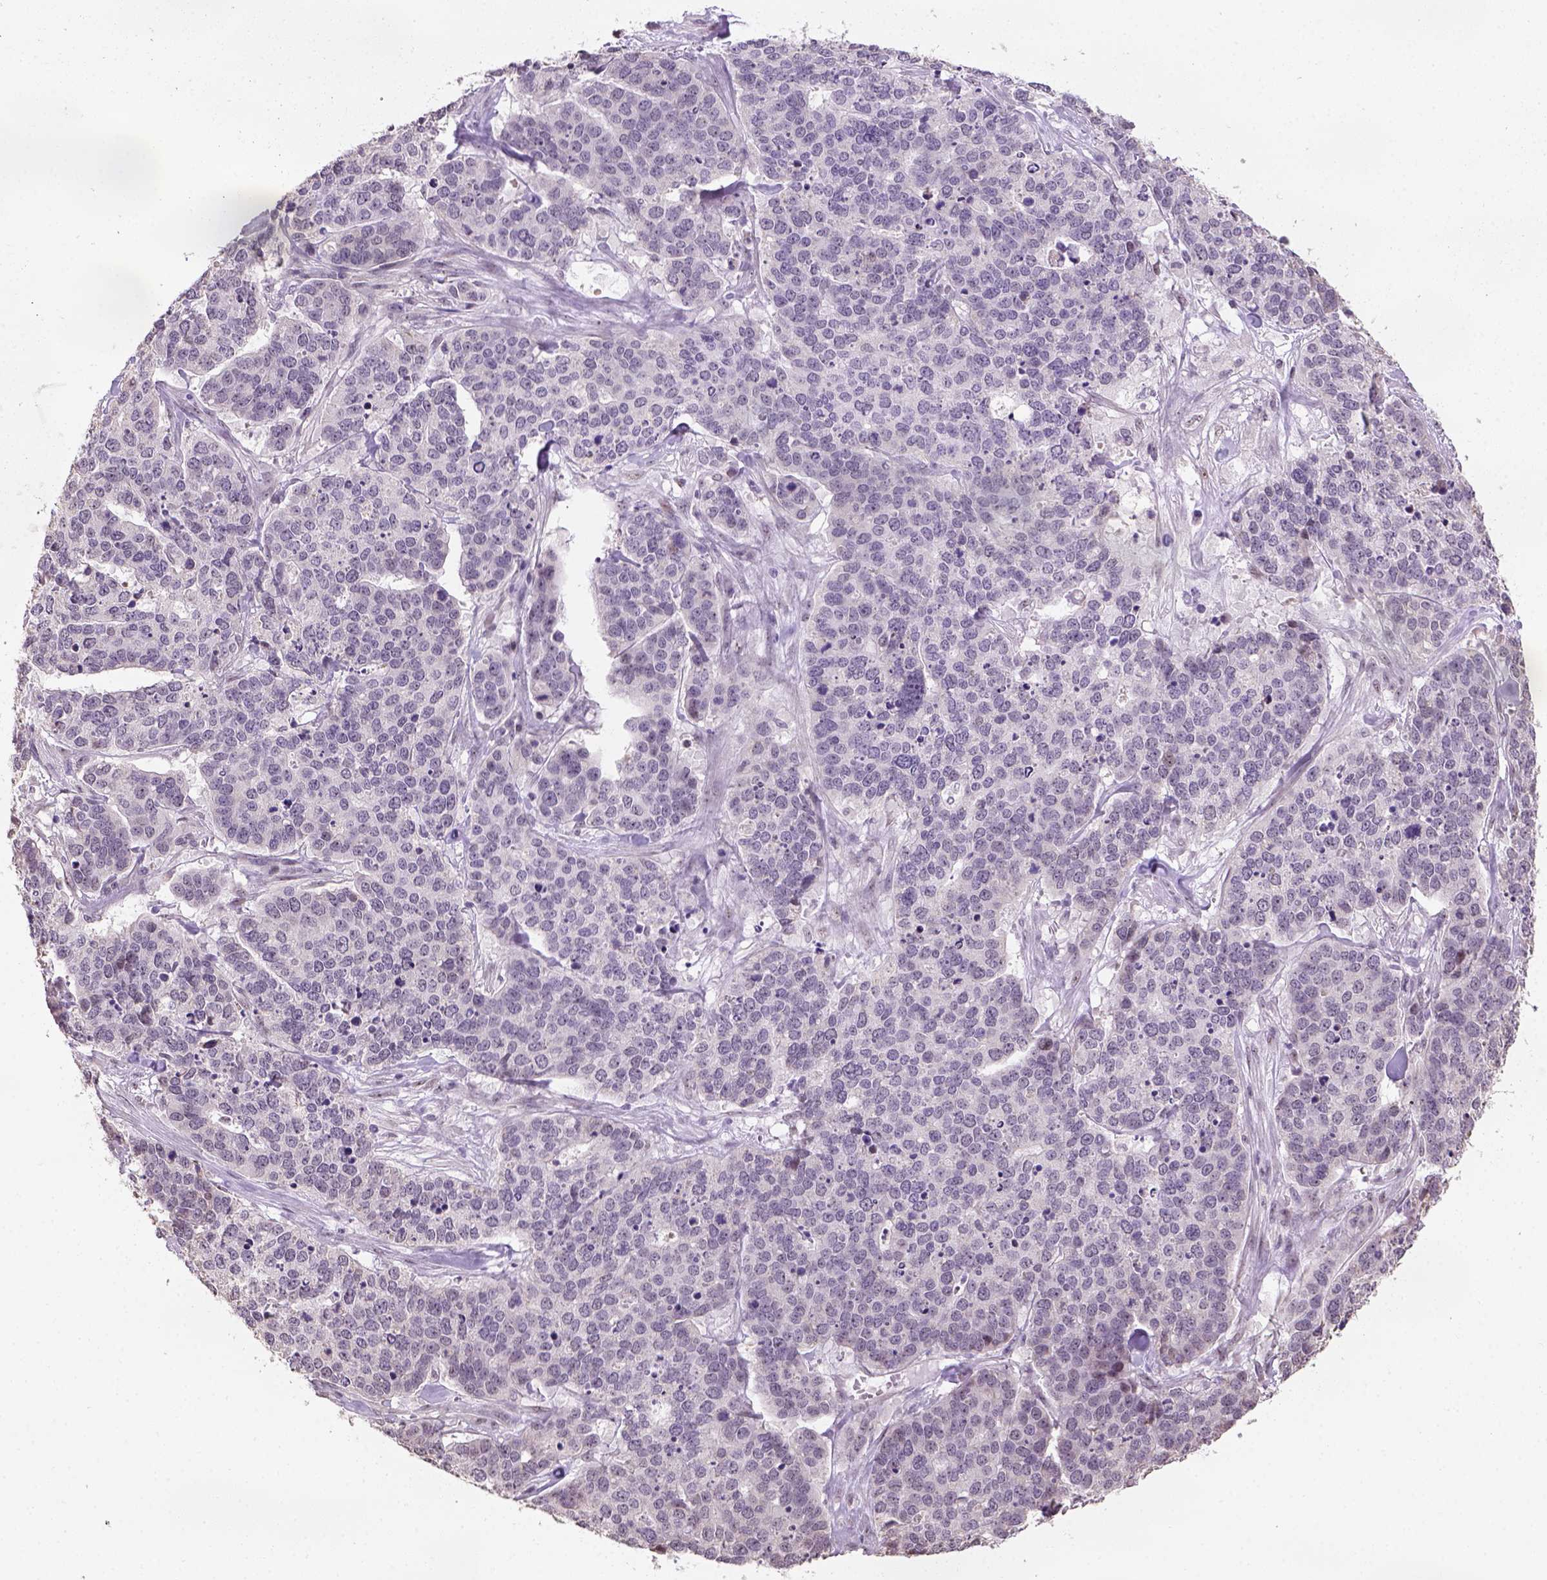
{"staining": {"intensity": "negative", "quantity": "none", "location": "none"}, "tissue": "ovarian cancer", "cell_type": "Tumor cells", "image_type": "cancer", "snomed": [{"axis": "morphology", "description": "Carcinoma, endometroid"}, {"axis": "topography", "description": "Ovary"}], "caption": "Histopathology image shows no protein staining in tumor cells of ovarian cancer (endometroid carcinoma) tissue. (Immunohistochemistry, brightfield microscopy, high magnification).", "gene": "DDX50", "patient": {"sex": "female", "age": 65}}